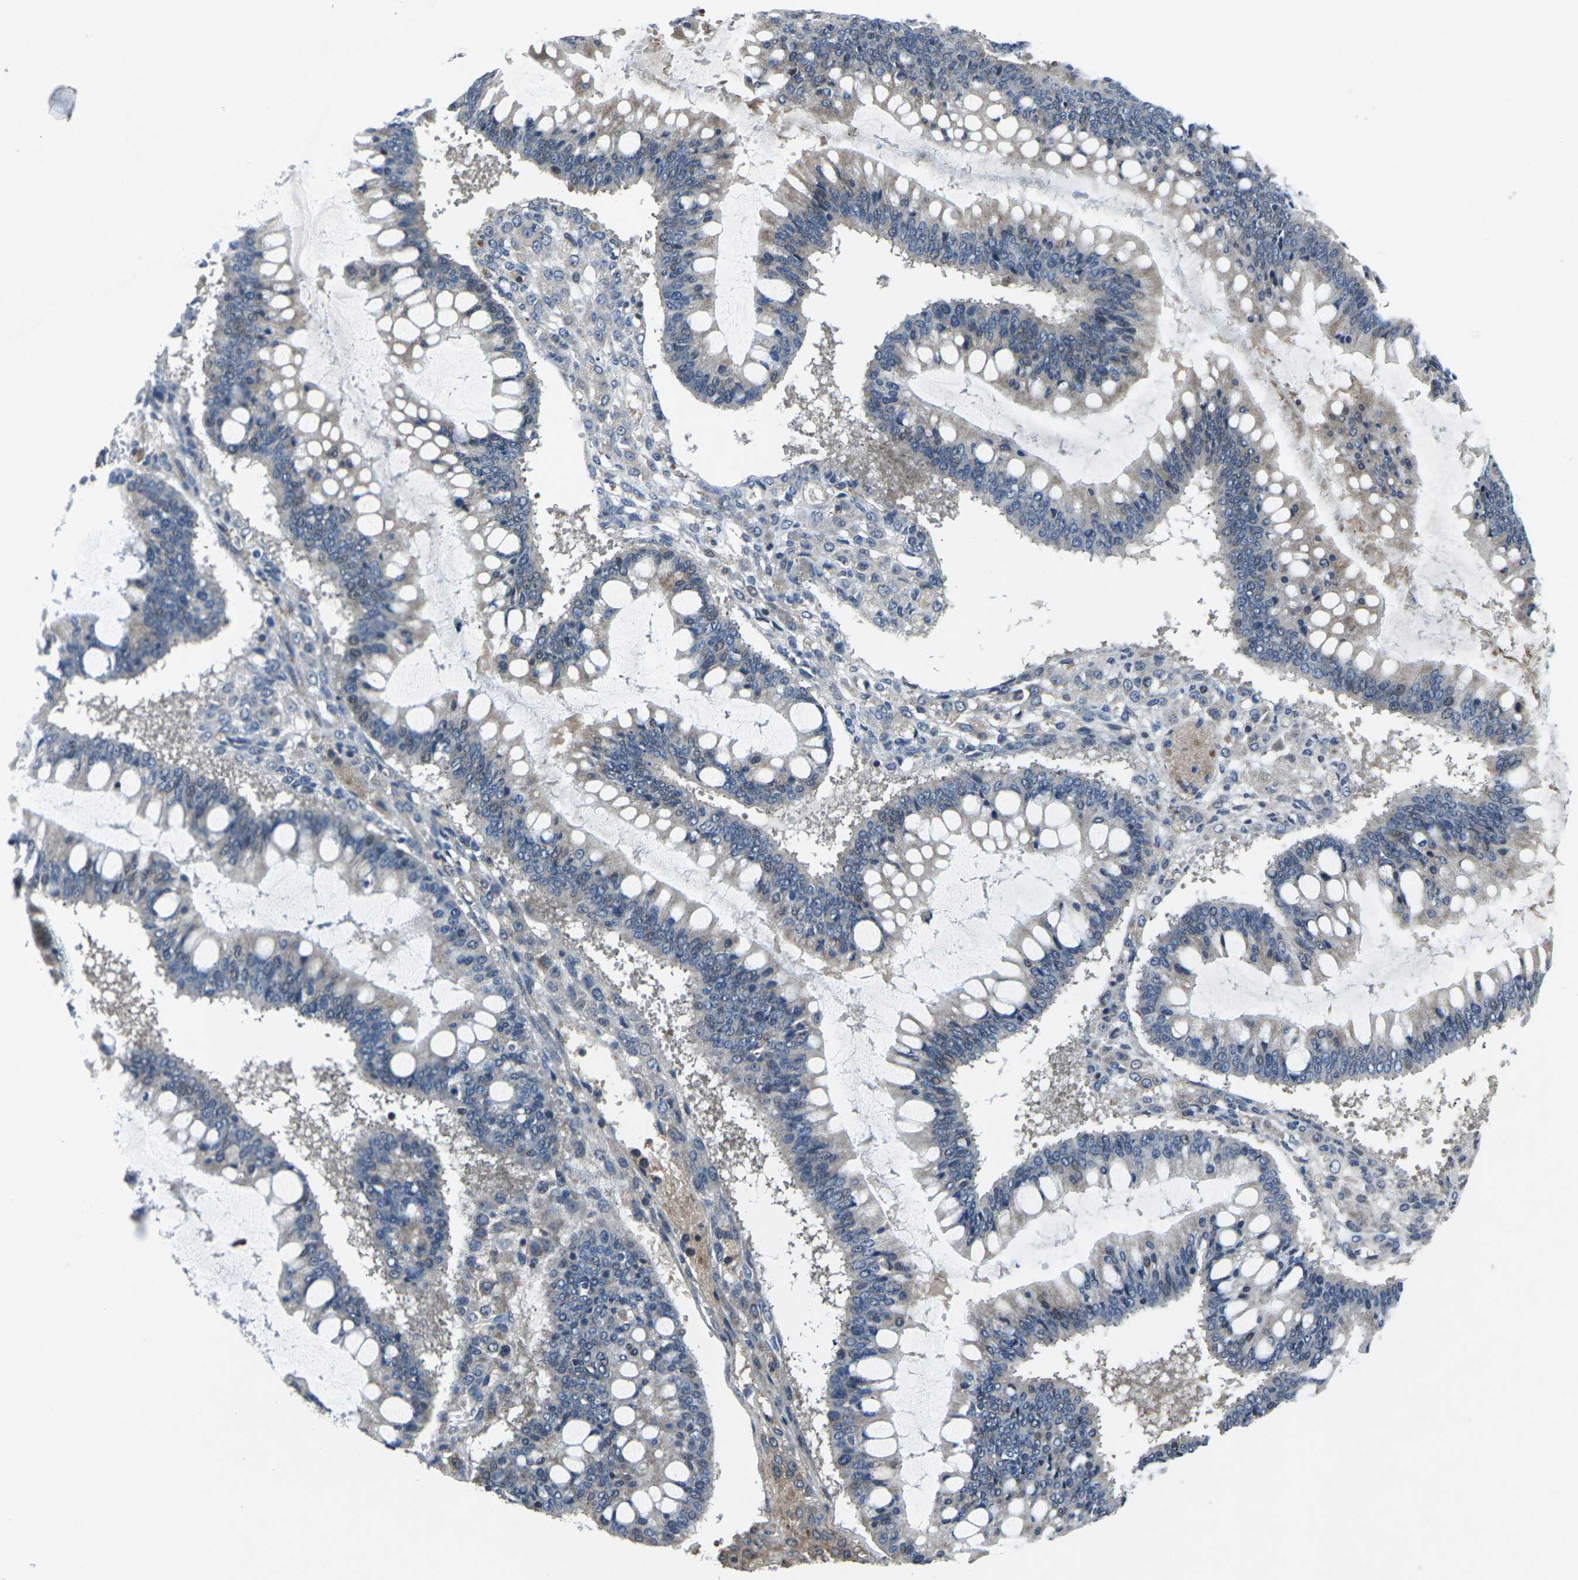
{"staining": {"intensity": "weak", "quantity": "25%-75%", "location": "cytoplasmic/membranous"}, "tissue": "ovarian cancer", "cell_type": "Tumor cells", "image_type": "cancer", "snomed": [{"axis": "morphology", "description": "Cystadenocarcinoma, mucinous, NOS"}, {"axis": "topography", "description": "Ovary"}], "caption": "Protein expression analysis of ovarian cancer (mucinous cystadenocarcinoma) shows weak cytoplasmic/membranous positivity in about 25%-75% of tumor cells.", "gene": "STAT4", "patient": {"sex": "female", "age": 73}}